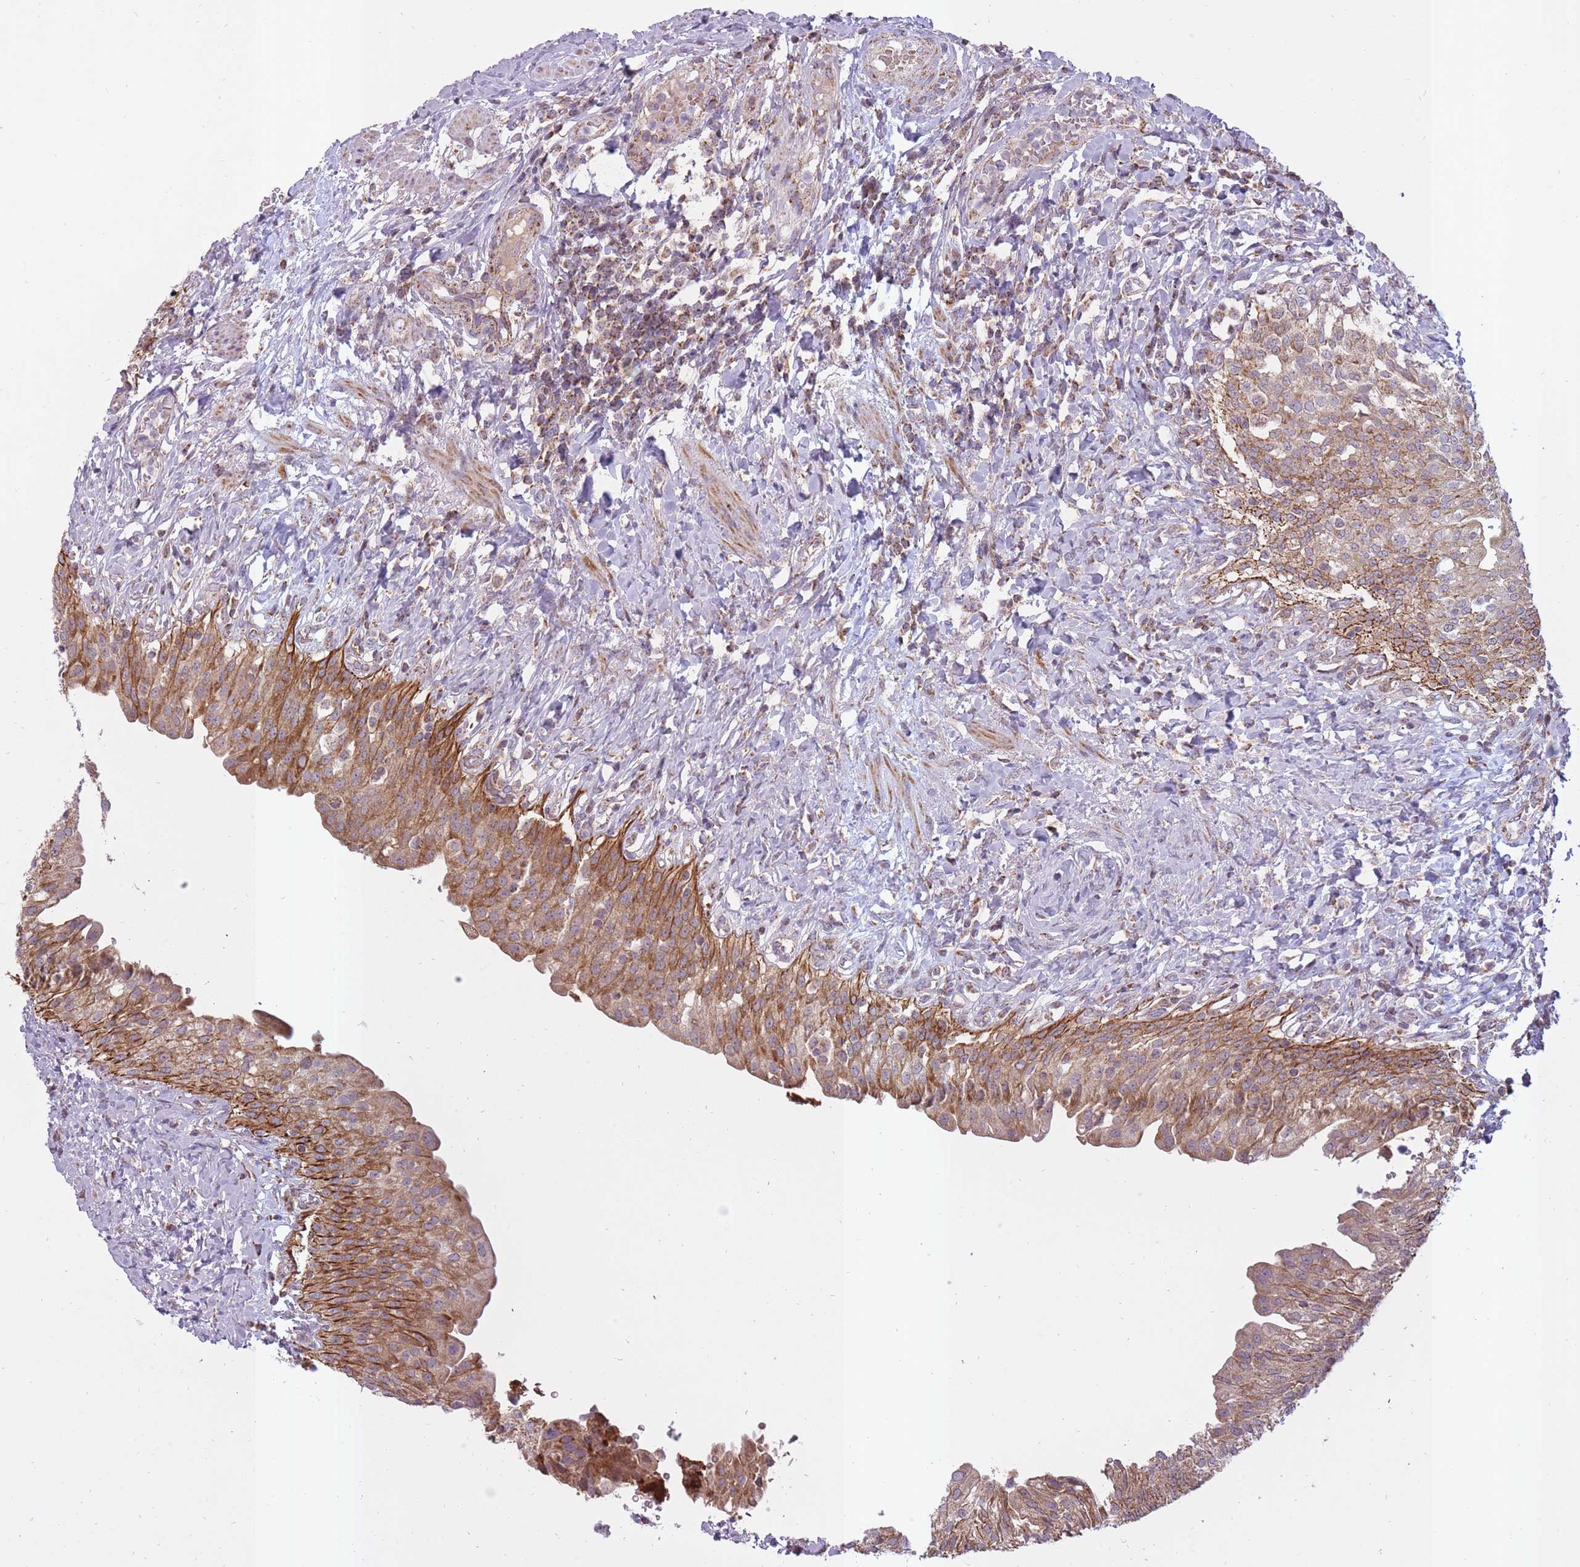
{"staining": {"intensity": "strong", "quantity": "25%-75%", "location": "cytoplasmic/membranous"}, "tissue": "urinary bladder", "cell_type": "Urothelial cells", "image_type": "normal", "snomed": [{"axis": "morphology", "description": "Normal tissue, NOS"}, {"axis": "morphology", "description": "Inflammation, NOS"}, {"axis": "topography", "description": "Urinary bladder"}], "caption": "Strong cytoplasmic/membranous staining for a protein is present in about 25%-75% of urothelial cells of unremarkable urinary bladder using IHC.", "gene": "LIN7C", "patient": {"sex": "male", "age": 64}}